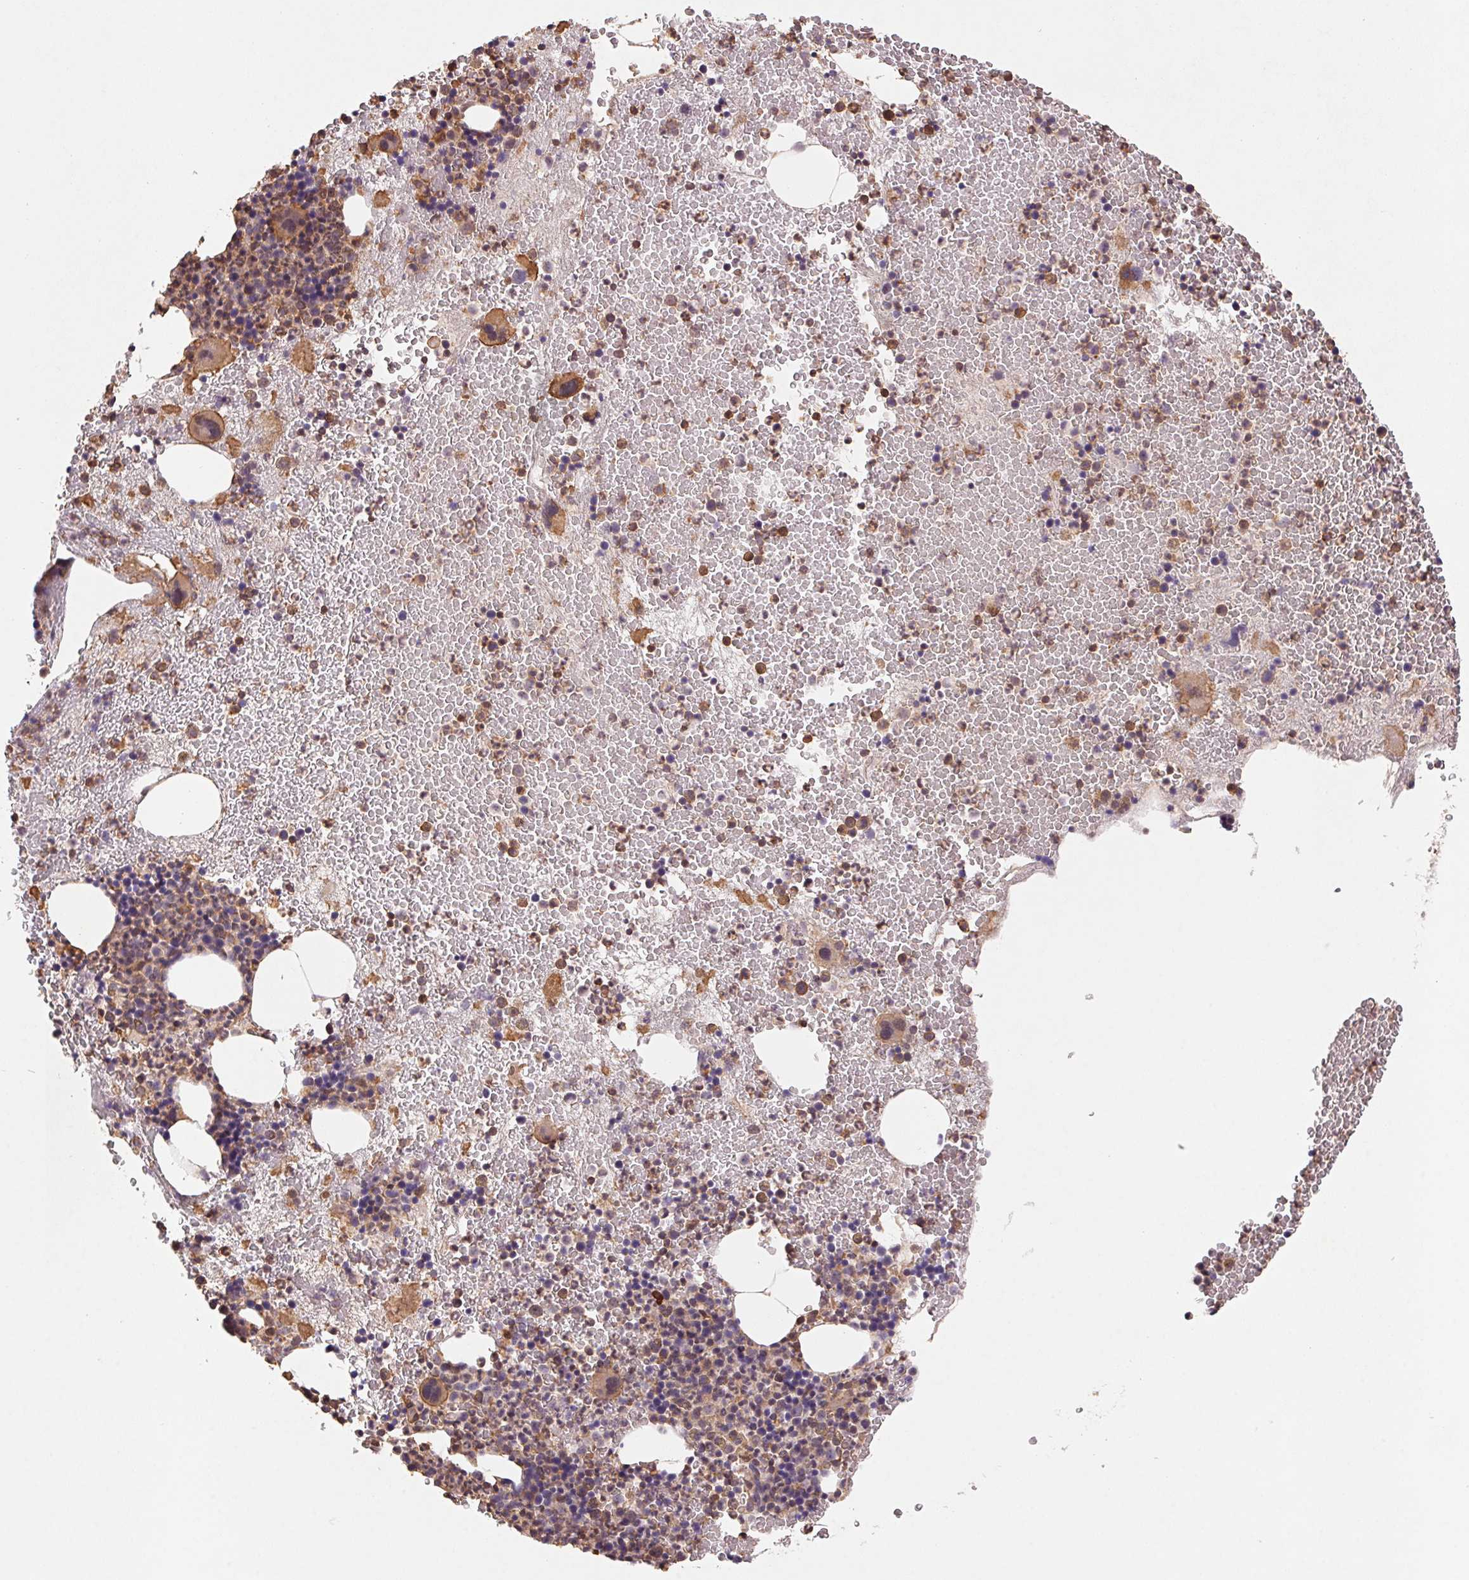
{"staining": {"intensity": "moderate", "quantity": "25%-75%", "location": "cytoplasmic/membranous"}, "tissue": "bone marrow", "cell_type": "Hematopoietic cells", "image_type": "normal", "snomed": [{"axis": "morphology", "description": "Normal tissue, NOS"}, {"axis": "topography", "description": "Bone marrow"}], "caption": "Moderate cytoplasmic/membranous positivity for a protein is identified in about 25%-75% of hematopoietic cells of normal bone marrow using immunohistochemistry.", "gene": "ATG10", "patient": {"sex": "male", "age": 44}}